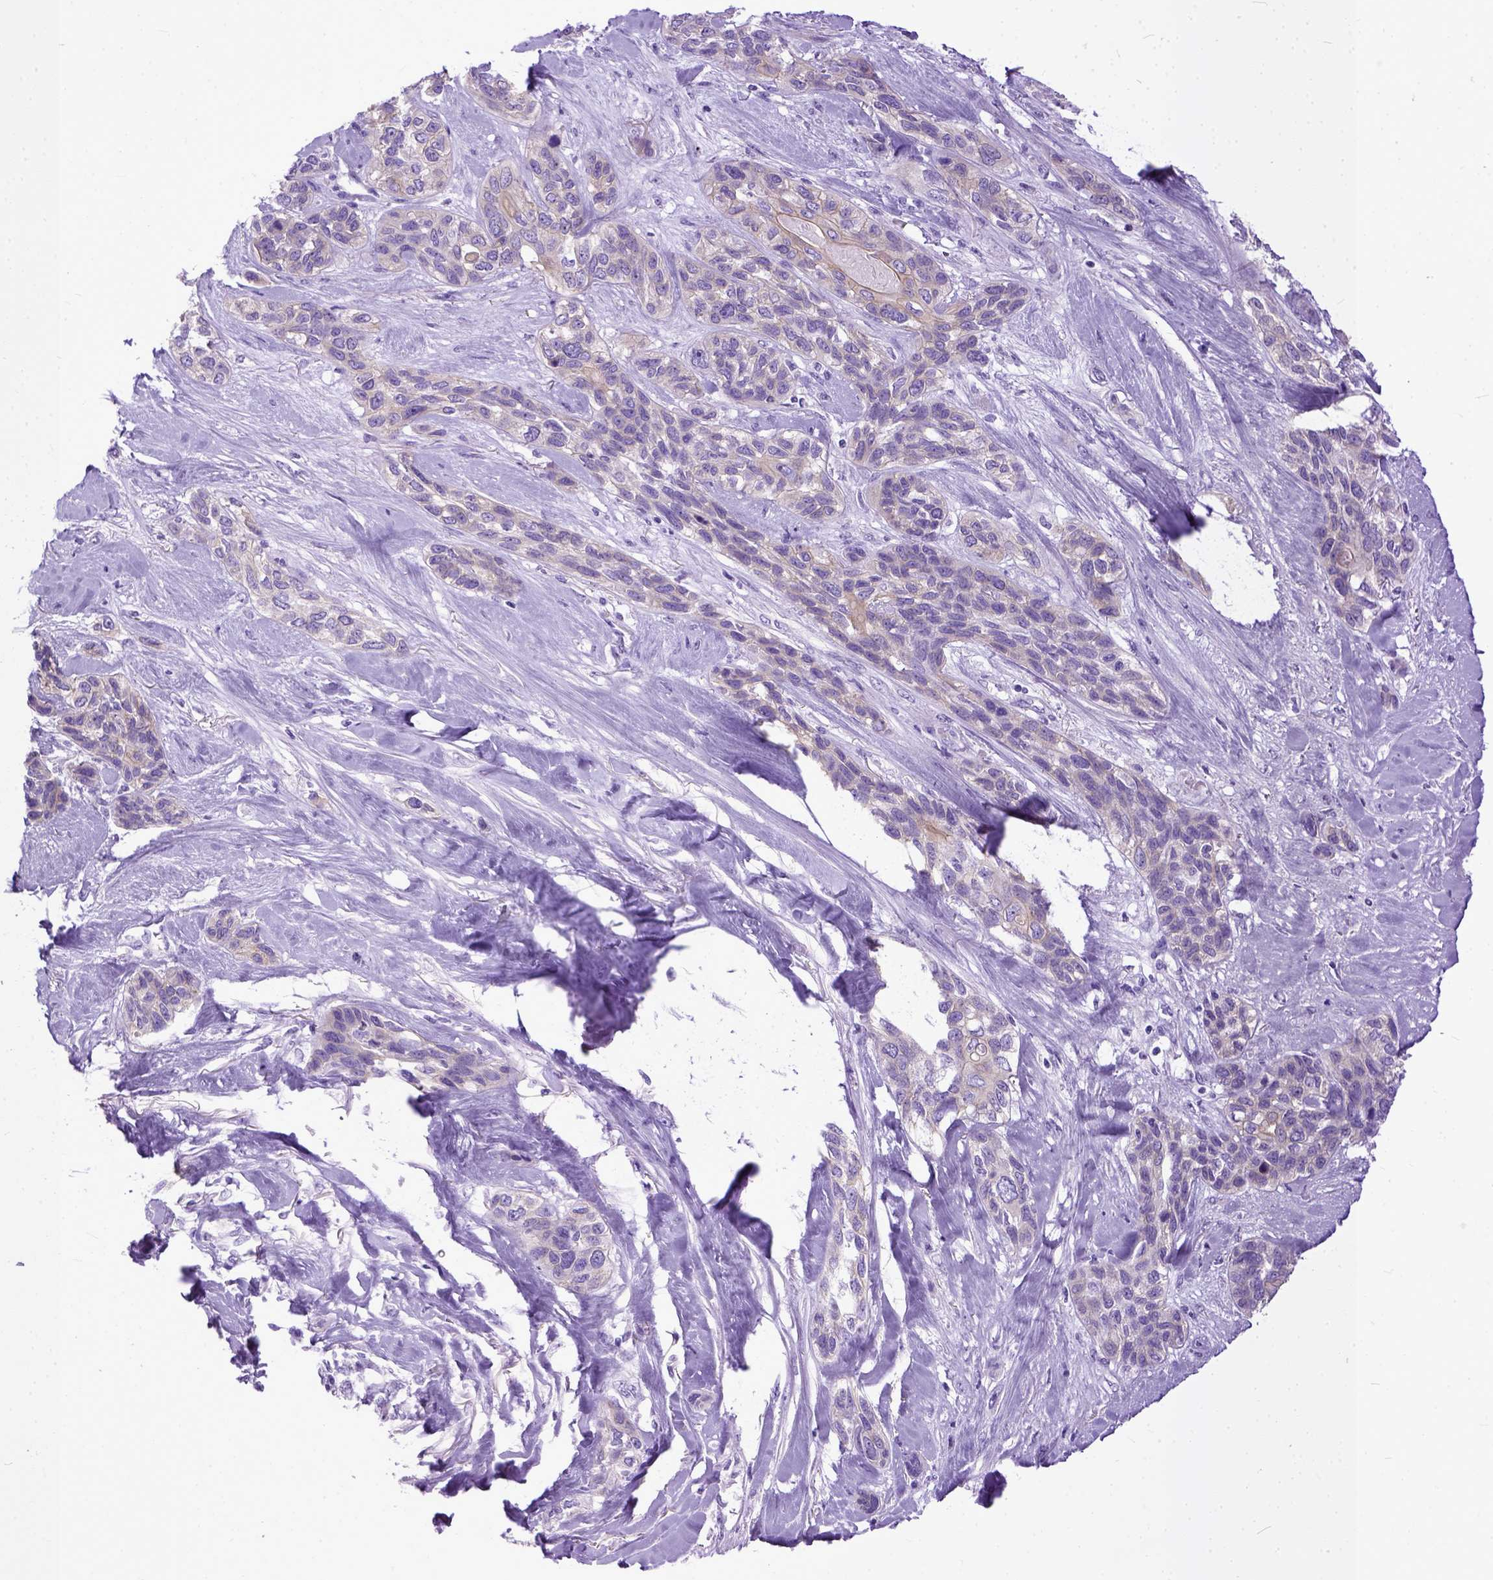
{"staining": {"intensity": "negative", "quantity": "none", "location": "none"}, "tissue": "lung cancer", "cell_type": "Tumor cells", "image_type": "cancer", "snomed": [{"axis": "morphology", "description": "Squamous cell carcinoma, NOS"}, {"axis": "topography", "description": "Lung"}], "caption": "A micrograph of lung cancer (squamous cell carcinoma) stained for a protein exhibits no brown staining in tumor cells.", "gene": "PPL", "patient": {"sex": "female", "age": 70}}